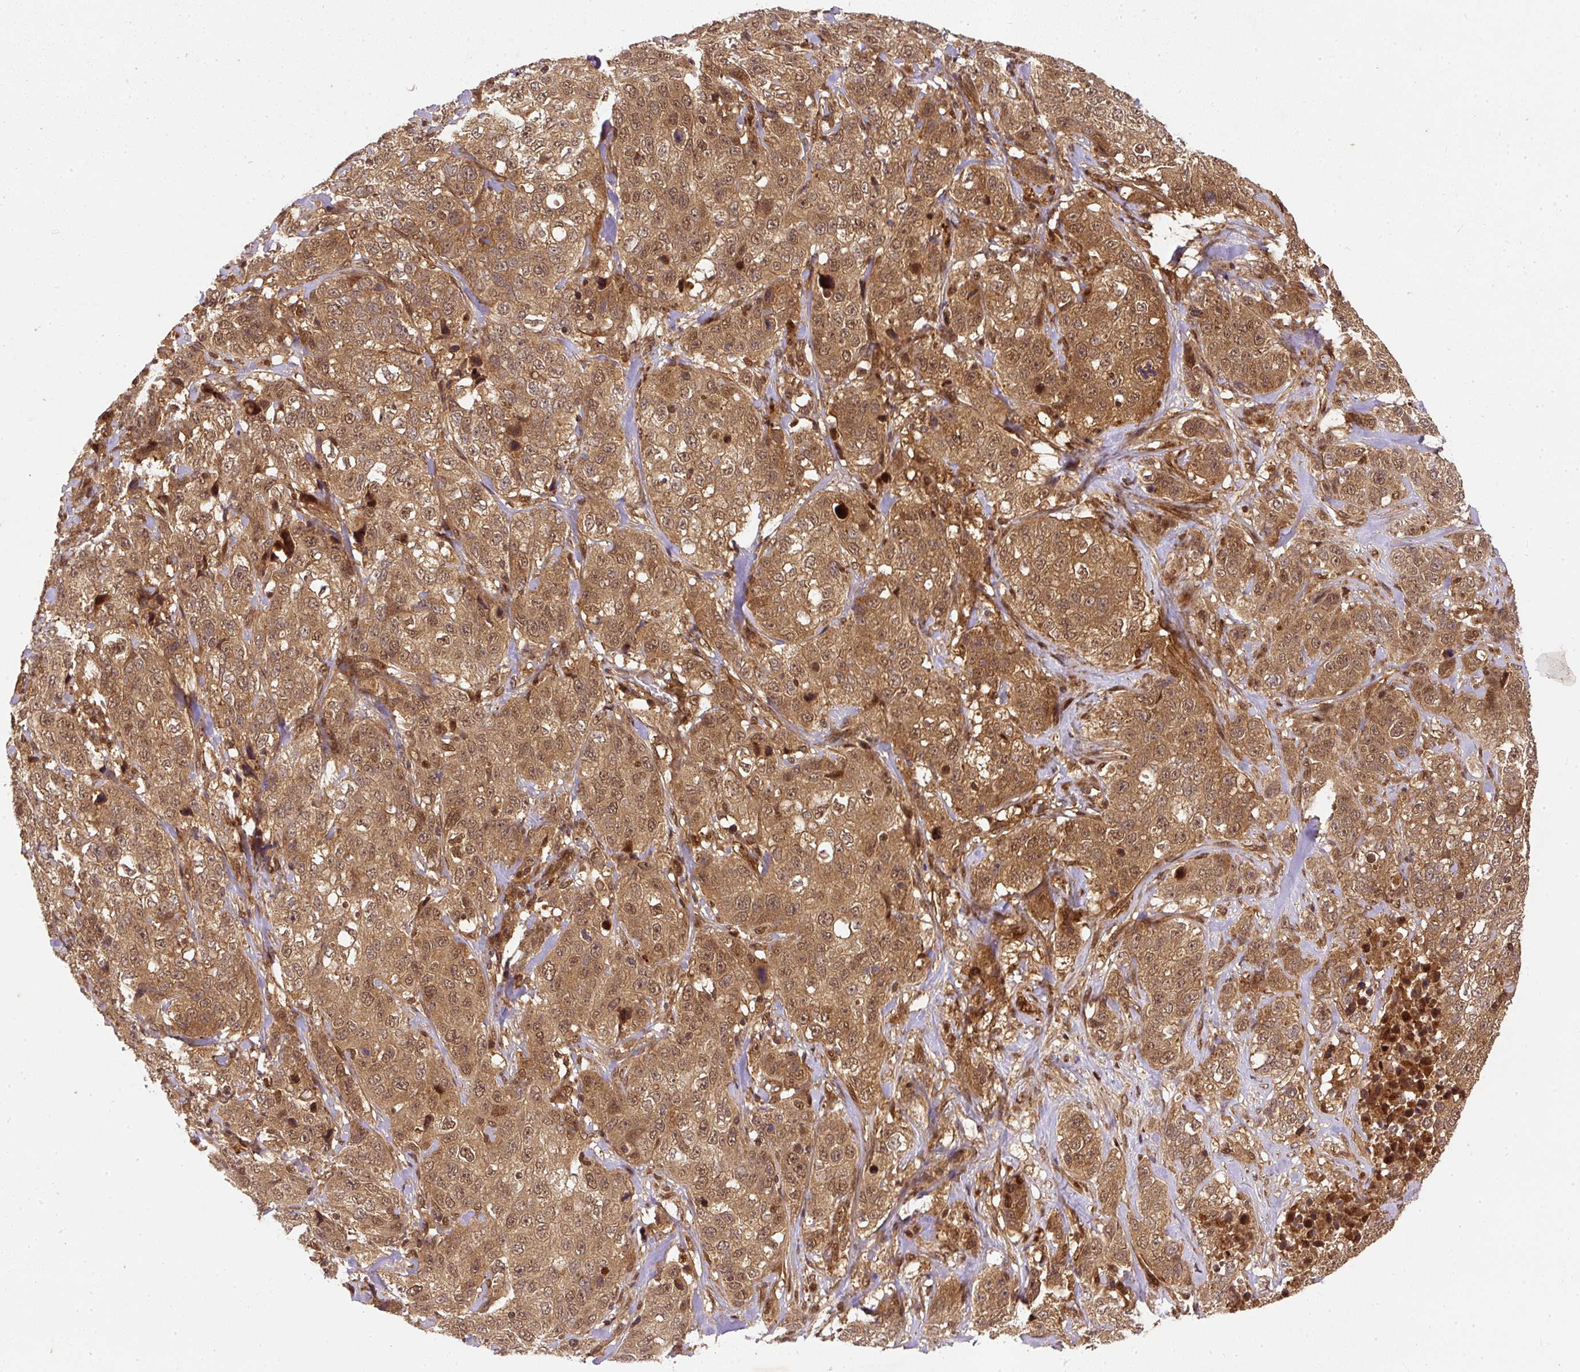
{"staining": {"intensity": "moderate", "quantity": ">75%", "location": "cytoplasmic/membranous,nuclear"}, "tissue": "stomach cancer", "cell_type": "Tumor cells", "image_type": "cancer", "snomed": [{"axis": "morphology", "description": "Adenocarcinoma, NOS"}, {"axis": "topography", "description": "Stomach"}], "caption": "Immunohistochemistry (IHC) photomicrograph of neoplastic tissue: human stomach adenocarcinoma stained using immunohistochemistry (IHC) displays medium levels of moderate protein expression localized specifically in the cytoplasmic/membranous and nuclear of tumor cells, appearing as a cytoplasmic/membranous and nuclear brown color.", "gene": "PSMD1", "patient": {"sex": "male", "age": 48}}